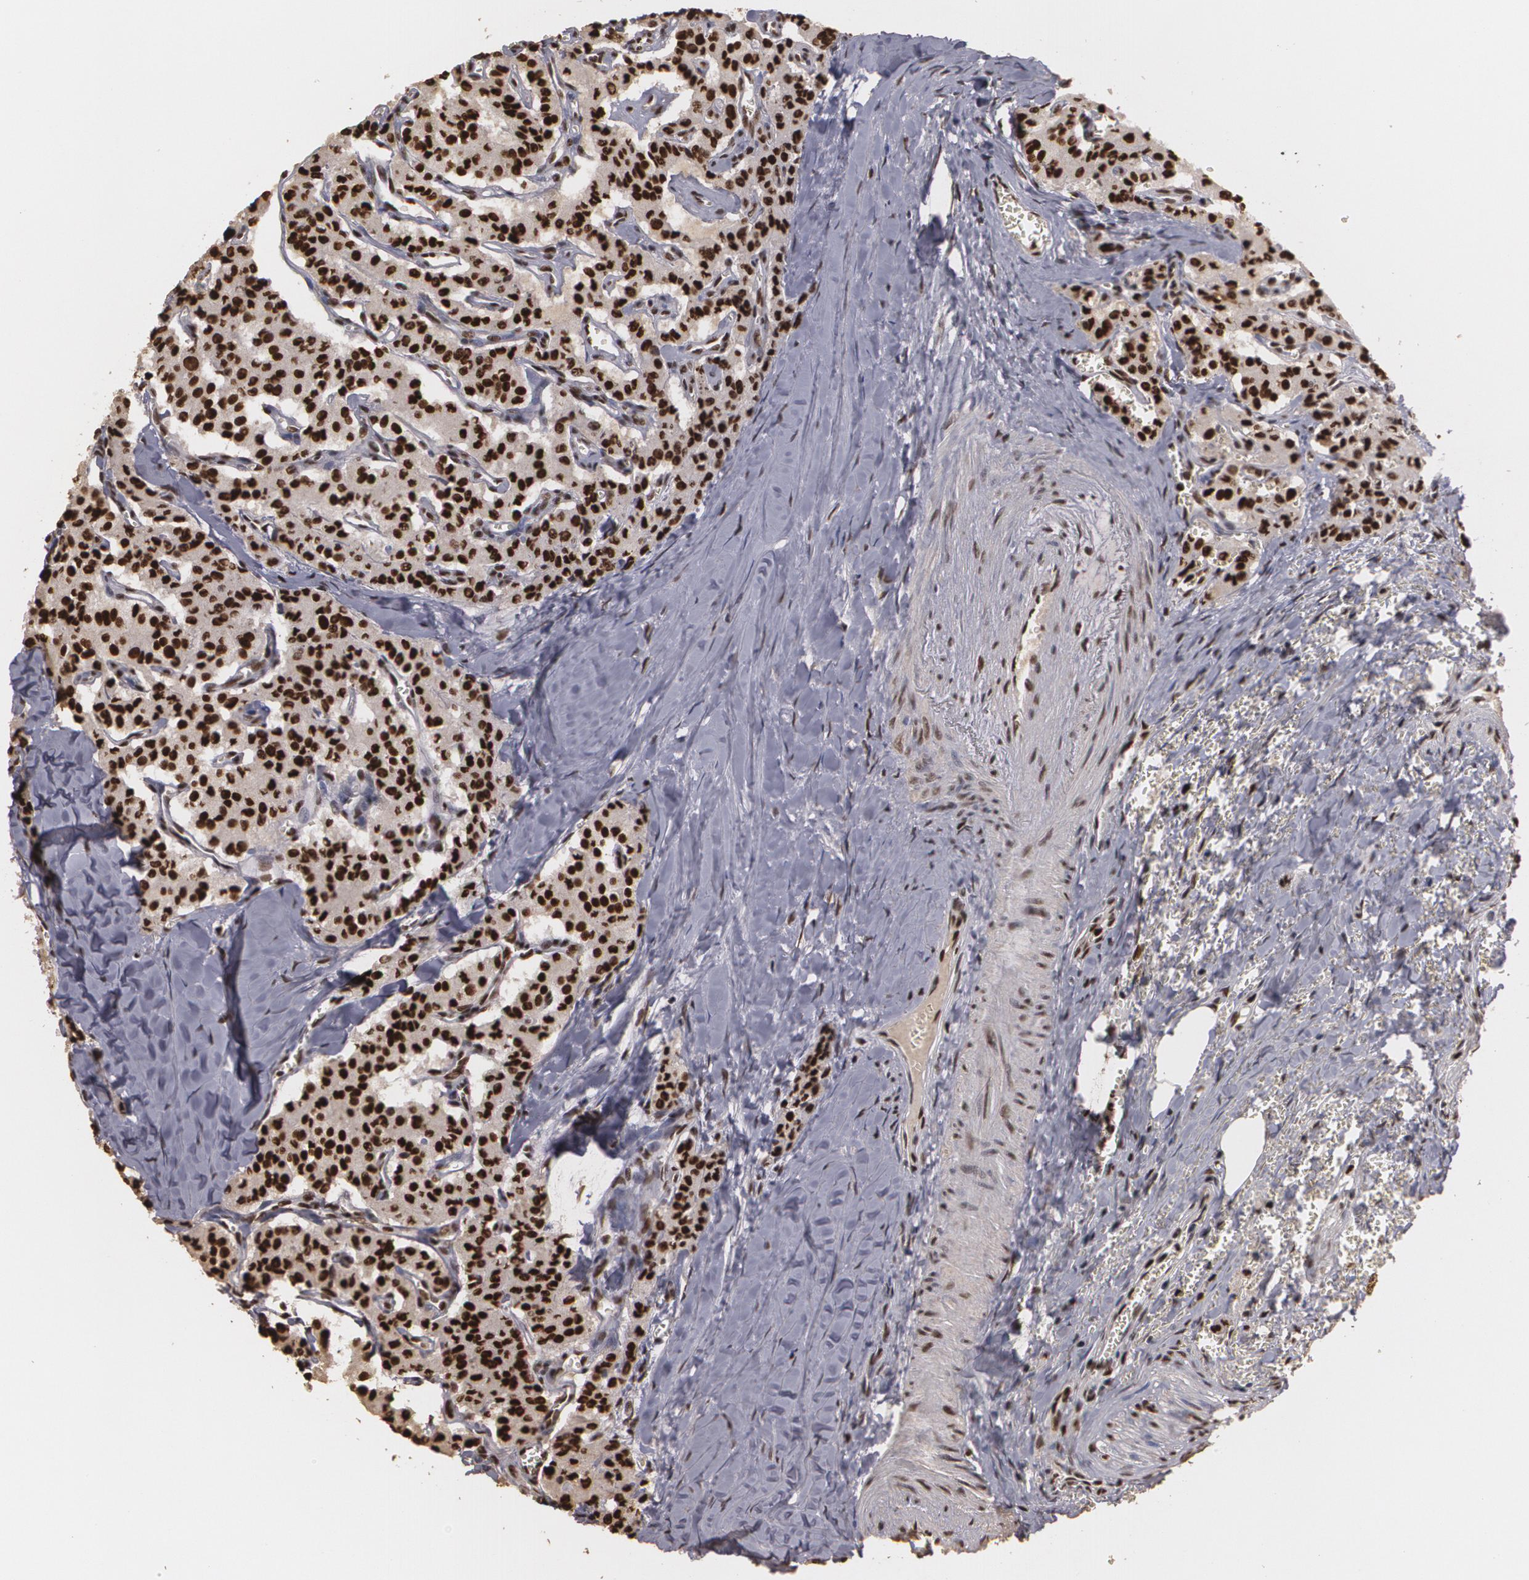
{"staining": {"intensity": "strong", "quantity": ">75%", "location": "cytoplasmic/membranous,nuclear"}, "tissue": "carcinoid", "cell_type": "Tumor cells", "image_type": "cancer", "snomed": [{"axis": "morphology", "description": "Carcinoid, malignant, NOS"}, {"axis": "topography", "description": "Bronchus"}], "caption": "Malignant carcinoid tissue displays strong cytoplasmic/membranous and nuclear positivity in approximately >75% of tumor cells (brown staining indicates protein expression, while blue staining denotes nuclei).", "gene": "RCOR1", "patient": {"sex": "male", "age": 55}}